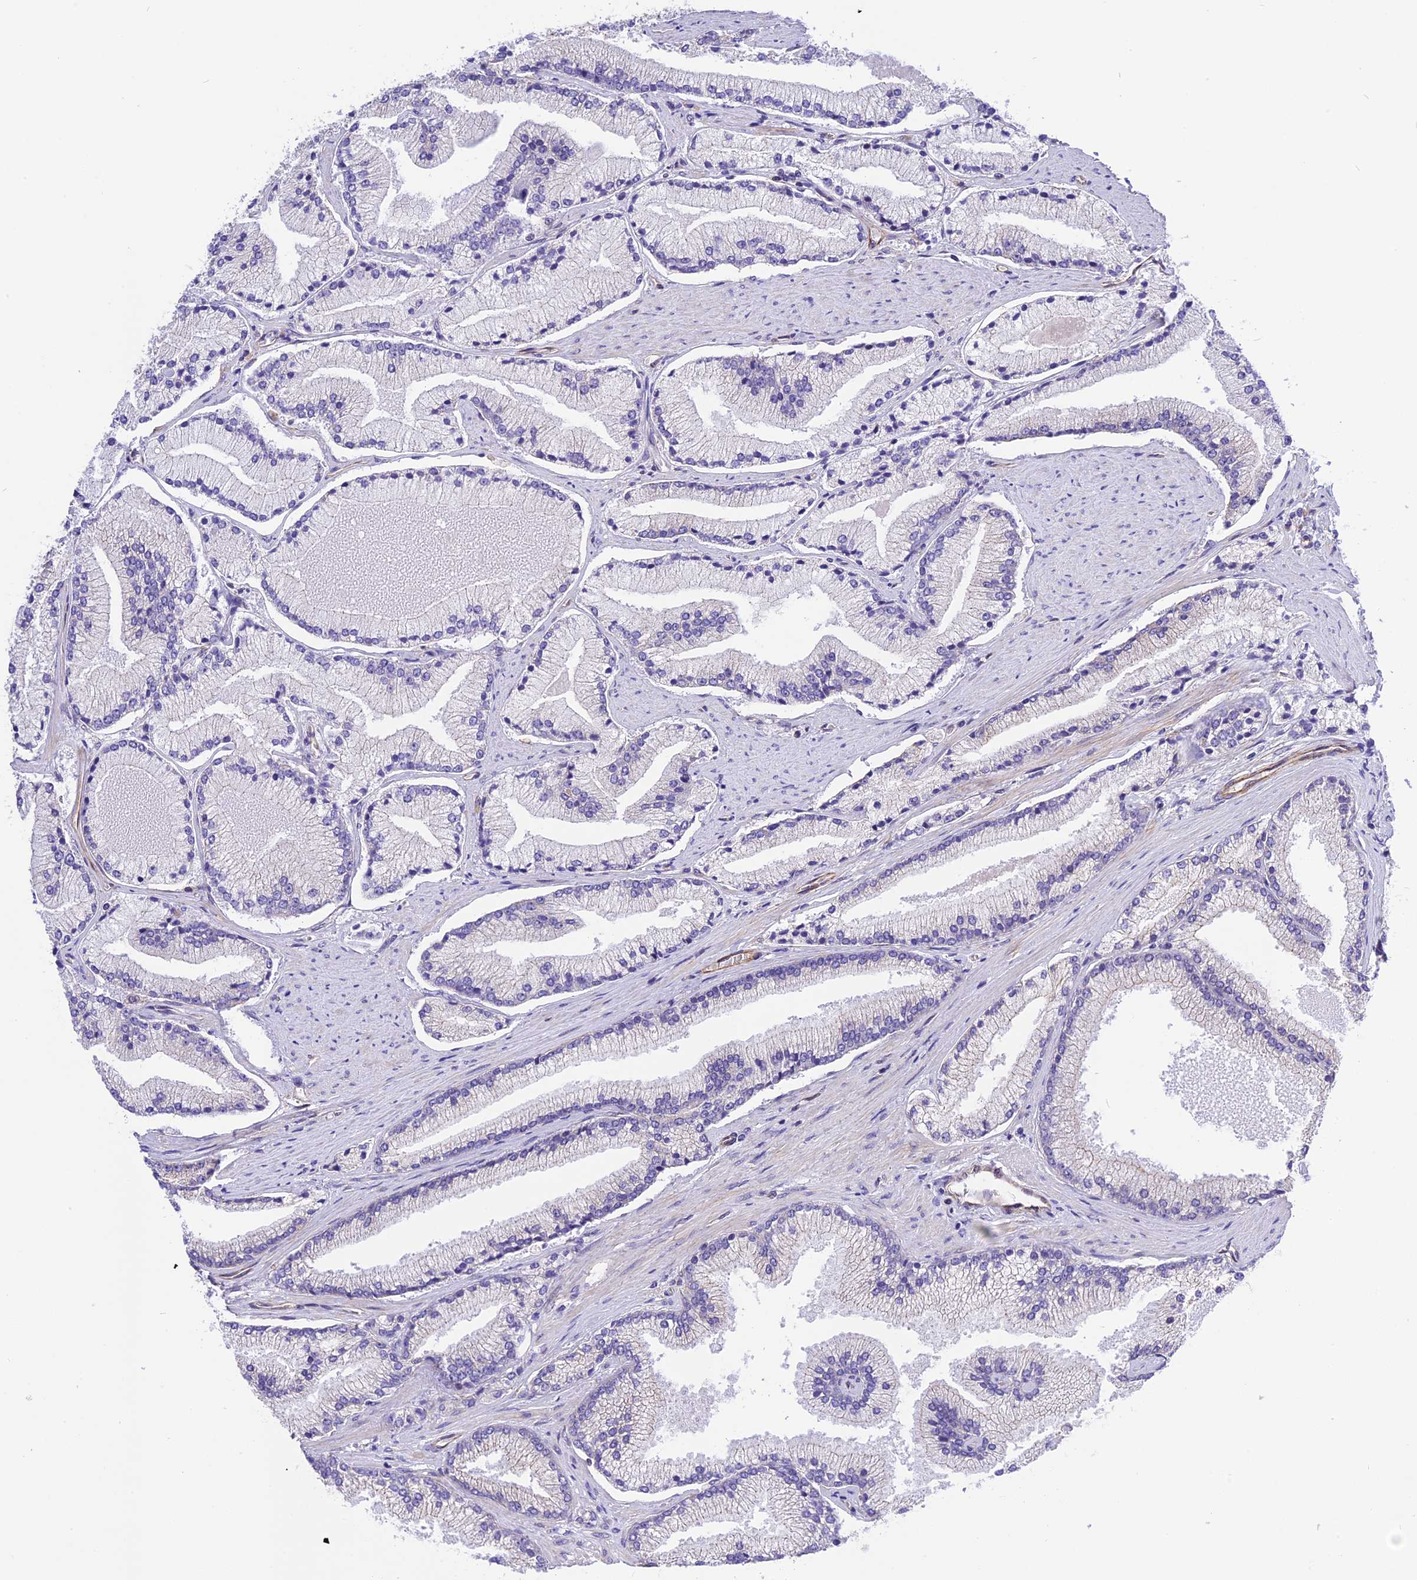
{"staining": {"intensity": "negative", "quantity": "none", "location": "none"}, "tissue": "prostate cancer", "cell_type": "Tumor cells", "image_type": "cancer", "snomed": [{"axis": "morphology", "description": "Adenocarcinoma, High grade"}, {"axis": "topography", "description": "Prostate"}], "caption": "A high-resolution image shows immunohistochemistry staining of prostate cancer, which displays no significant expression in tumor cells.", "gene": "R3HDM4", "patient": {"sex": "male", "age": 67}}